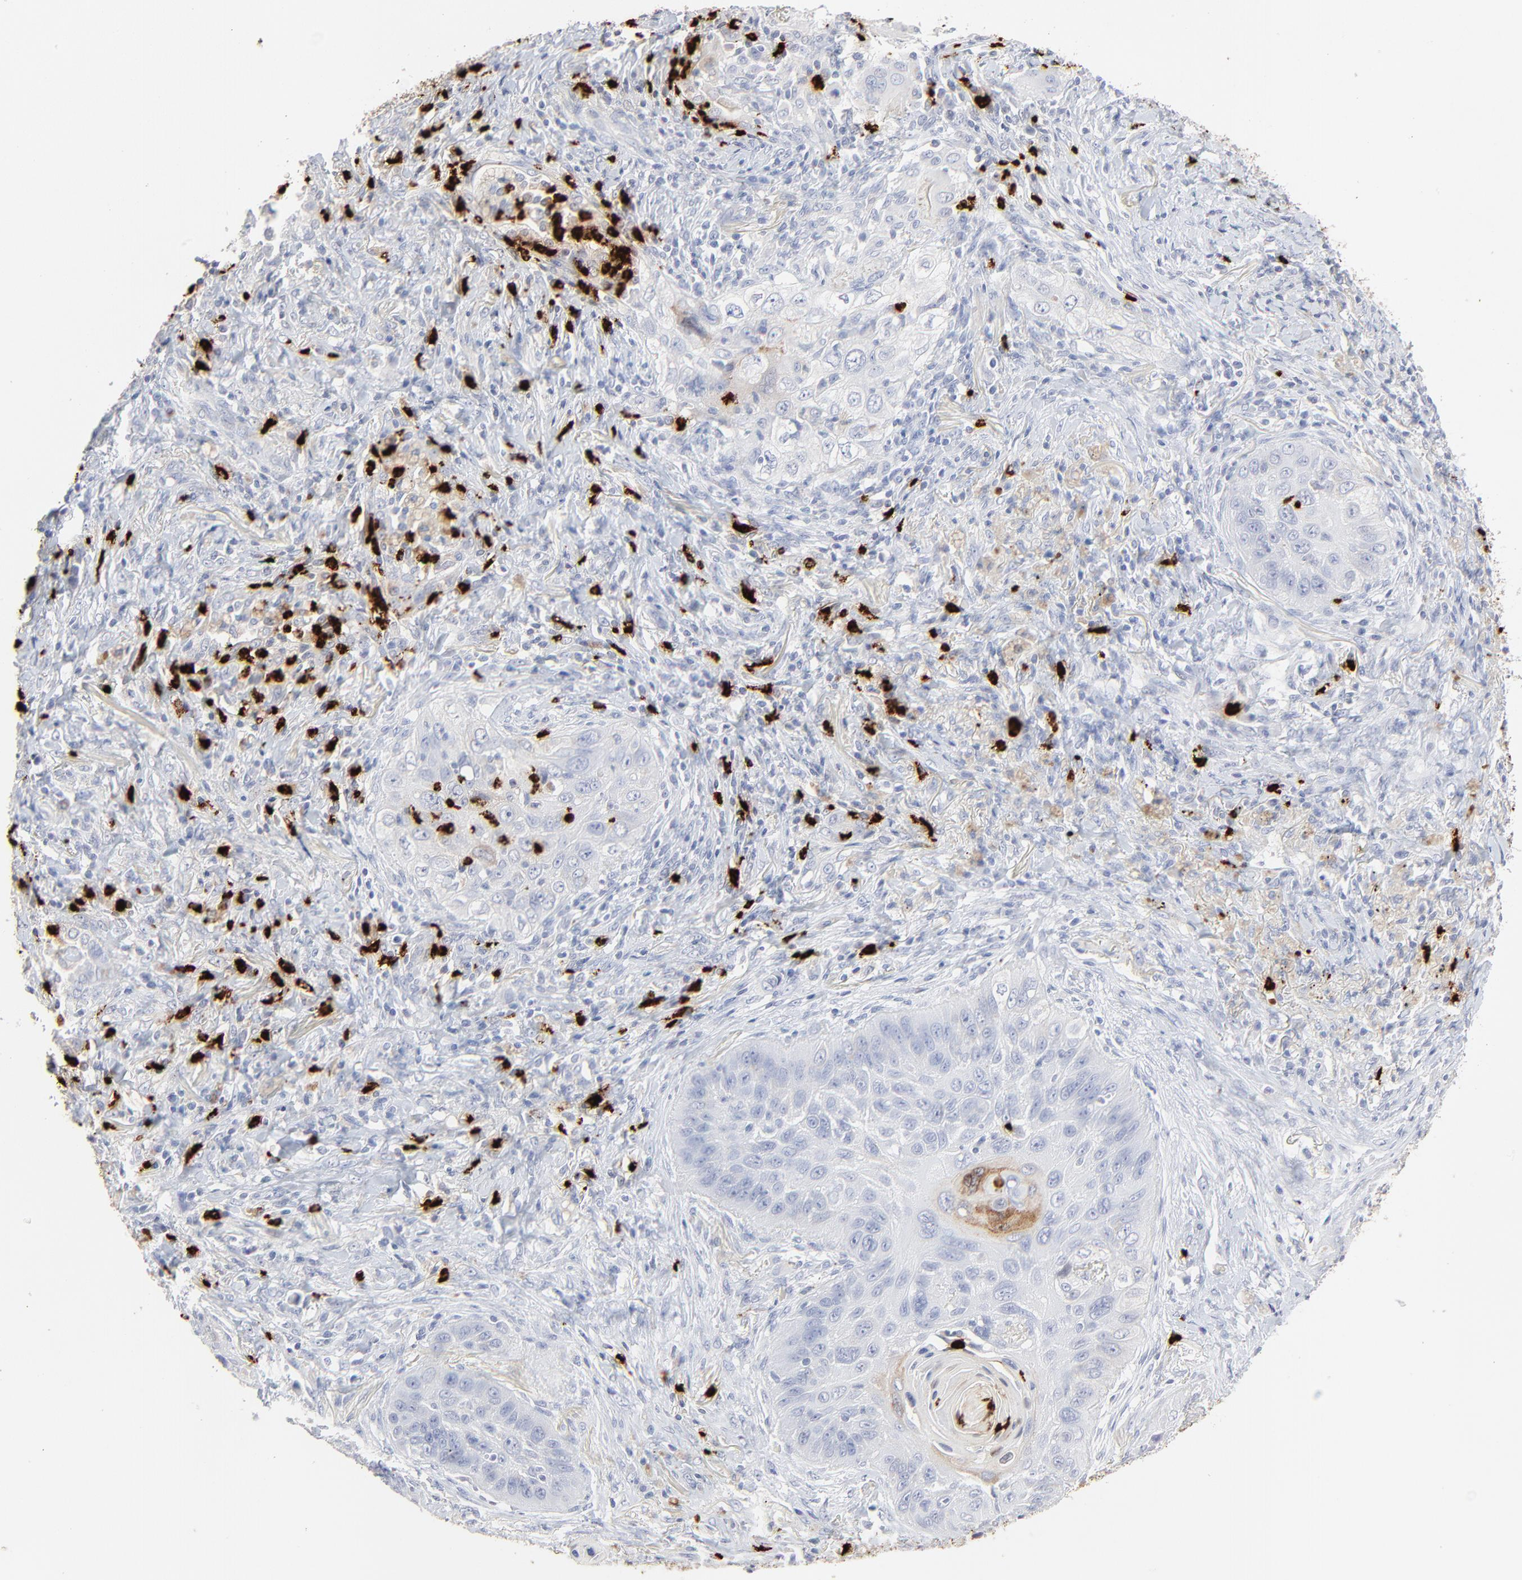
{"staining": {"intensity": "weak", "quantity": "<25%", "location": "cytoplasmic/membranous"}, "tissue": "lung cancer", "cell_type": "Tumor cells", "image_type": "cancer", "snomed": [{"axis": "morphology", "description": "Squamous cell carcinoma, NOS"}, {"axis": "topography", "description": "Lung"}], "caption": "An immunohistochemistry (IHC) photomicrograph of squamous cell carcinoma (lung) is shown. There is no staining in tumor cells of squamous cell carcinoma (lung).", "gene": "LCN2", "patient": {"sex": "female", "age": 67}}